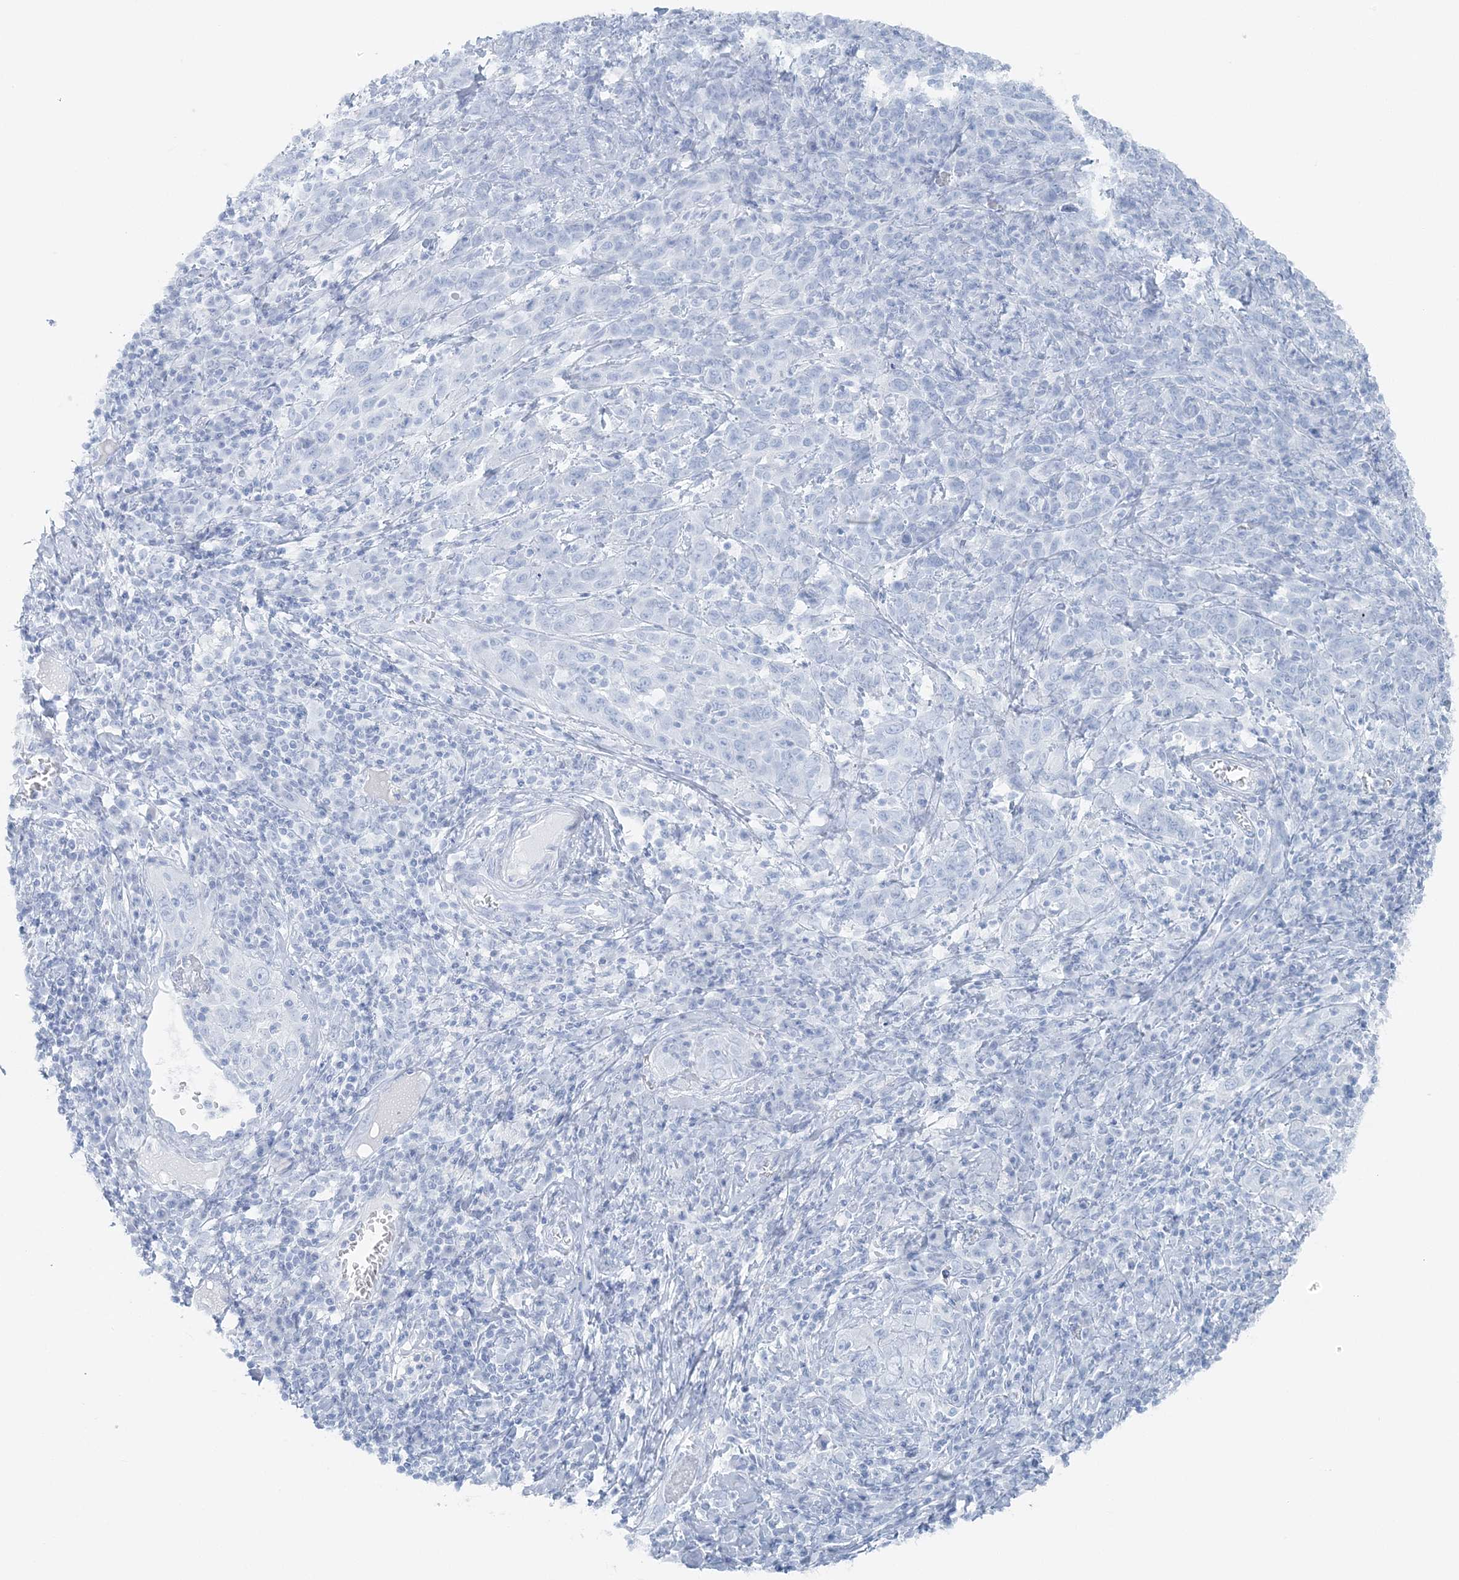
{"staining": {"intensity": "negative", "quantity": "none", "location": "none"}, "tissue": "cervical cancer", "cell_type": "Tumor cells", "image_type": "cancer", "snomed": [{"axis": "morphology", "description": "Squamous cell carcinoma, NOS"}, {"axis": "topography", "description": "Cervix"}], "caption": "Immunohistochemical staining of human squamous cell carcinoma (cervical) displays no significant expression in tumor cells.", "gene": "ATP11A", "patient": {"sex": "female", "age": 46}}